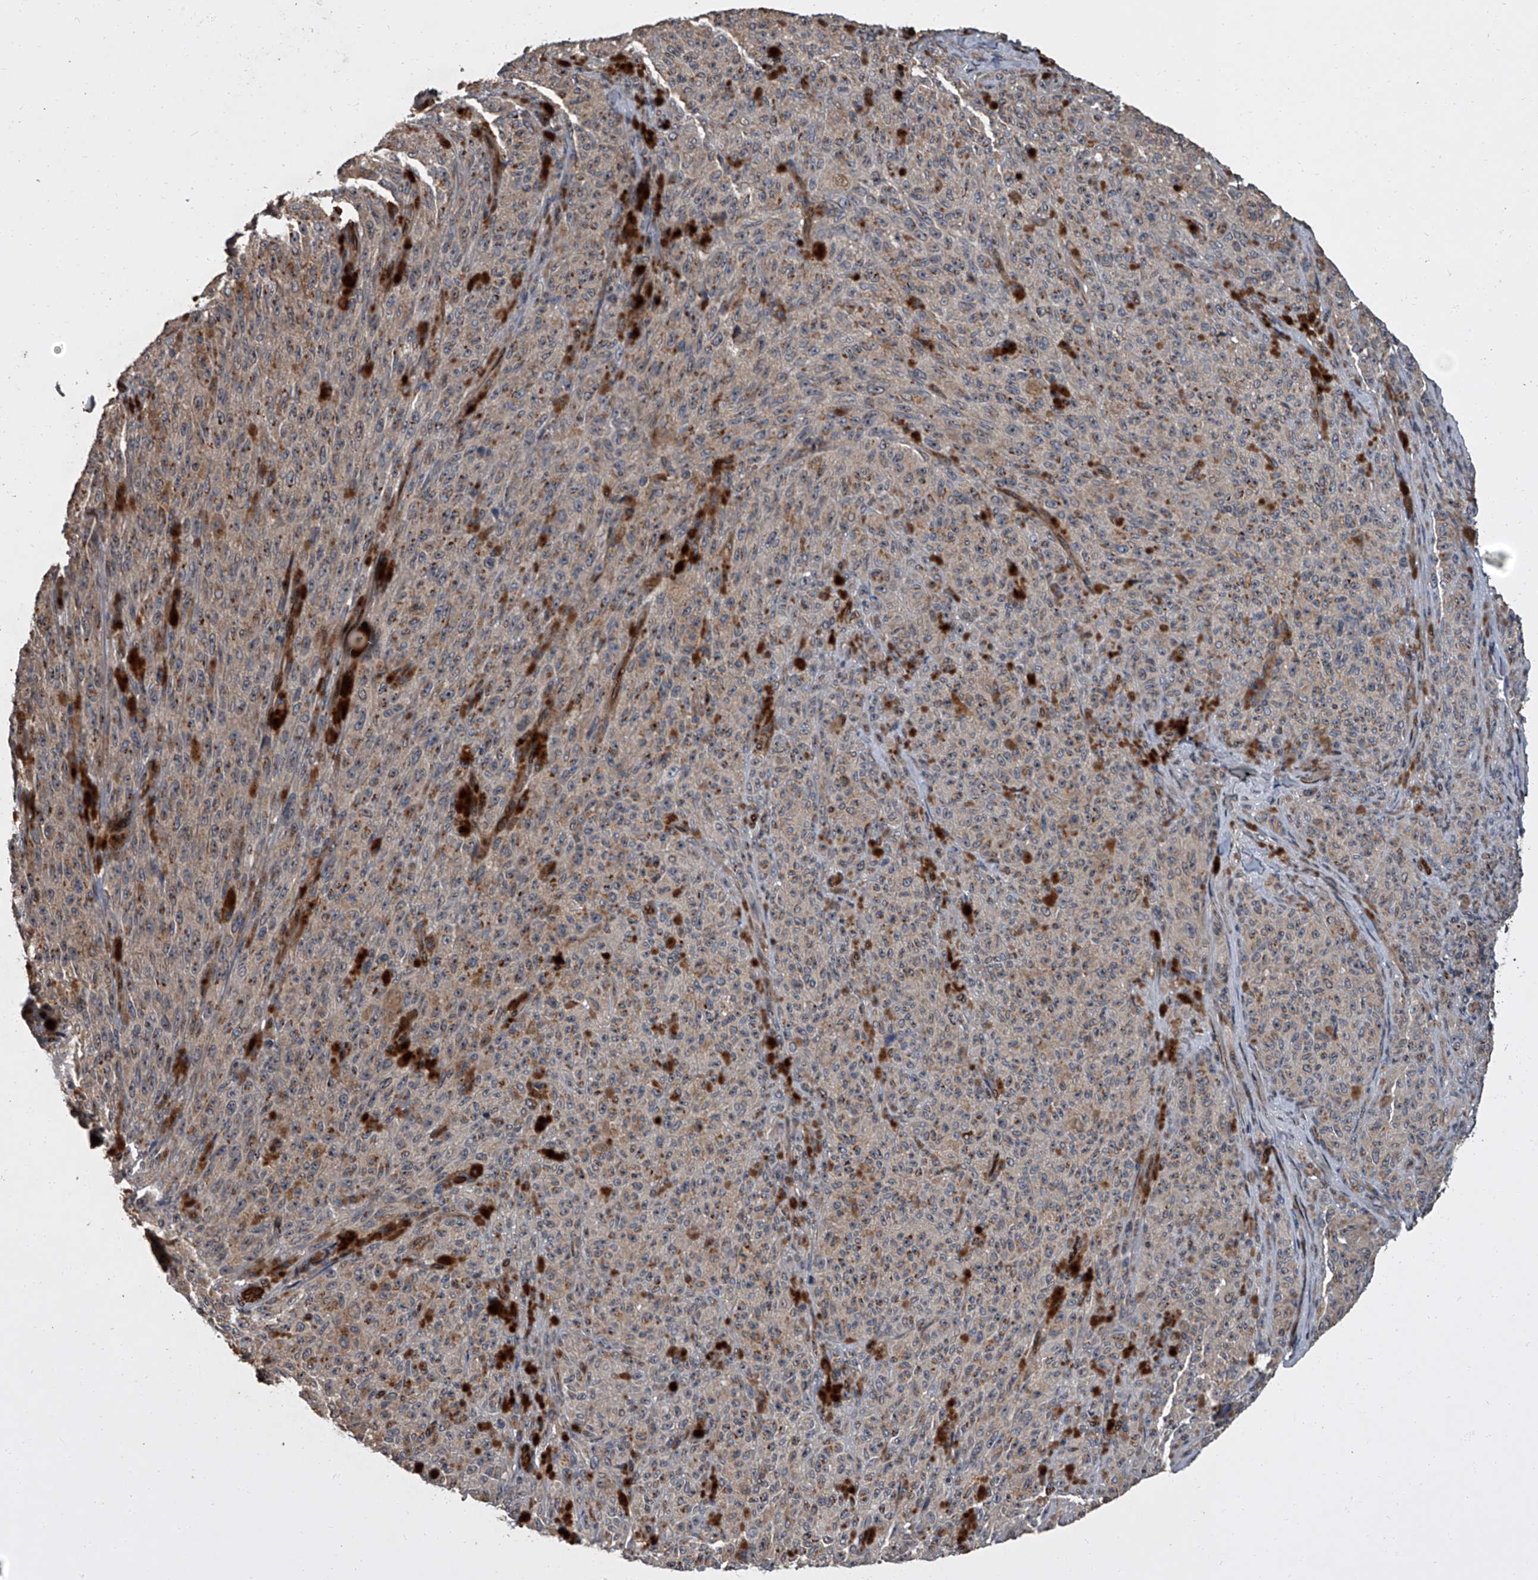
{"staining": {"intensity": "moderate", "quantity": "25%-75%", "location": "nuclear"}, "tissue": "melanoma", "cell_type": "Tumor cells", "image_type": "cancer", "snomed": [{"axis": "morphology", "description": "Malignant melanoma, NOS"}, {"axis": "topography", "description": "Skin"}], "caption": "Immunohistochemistry (IHC) (DAB) staining of melanoma displays moderate nuclear protein expression in approximately 25%-75% of tumor cells. (DAB (3,3'-diaminobenzidine) IHC with brightfield microscopy, high magnification).", "gene": "LRRC8C", "patient": {"sex": "female", "age": 82}}